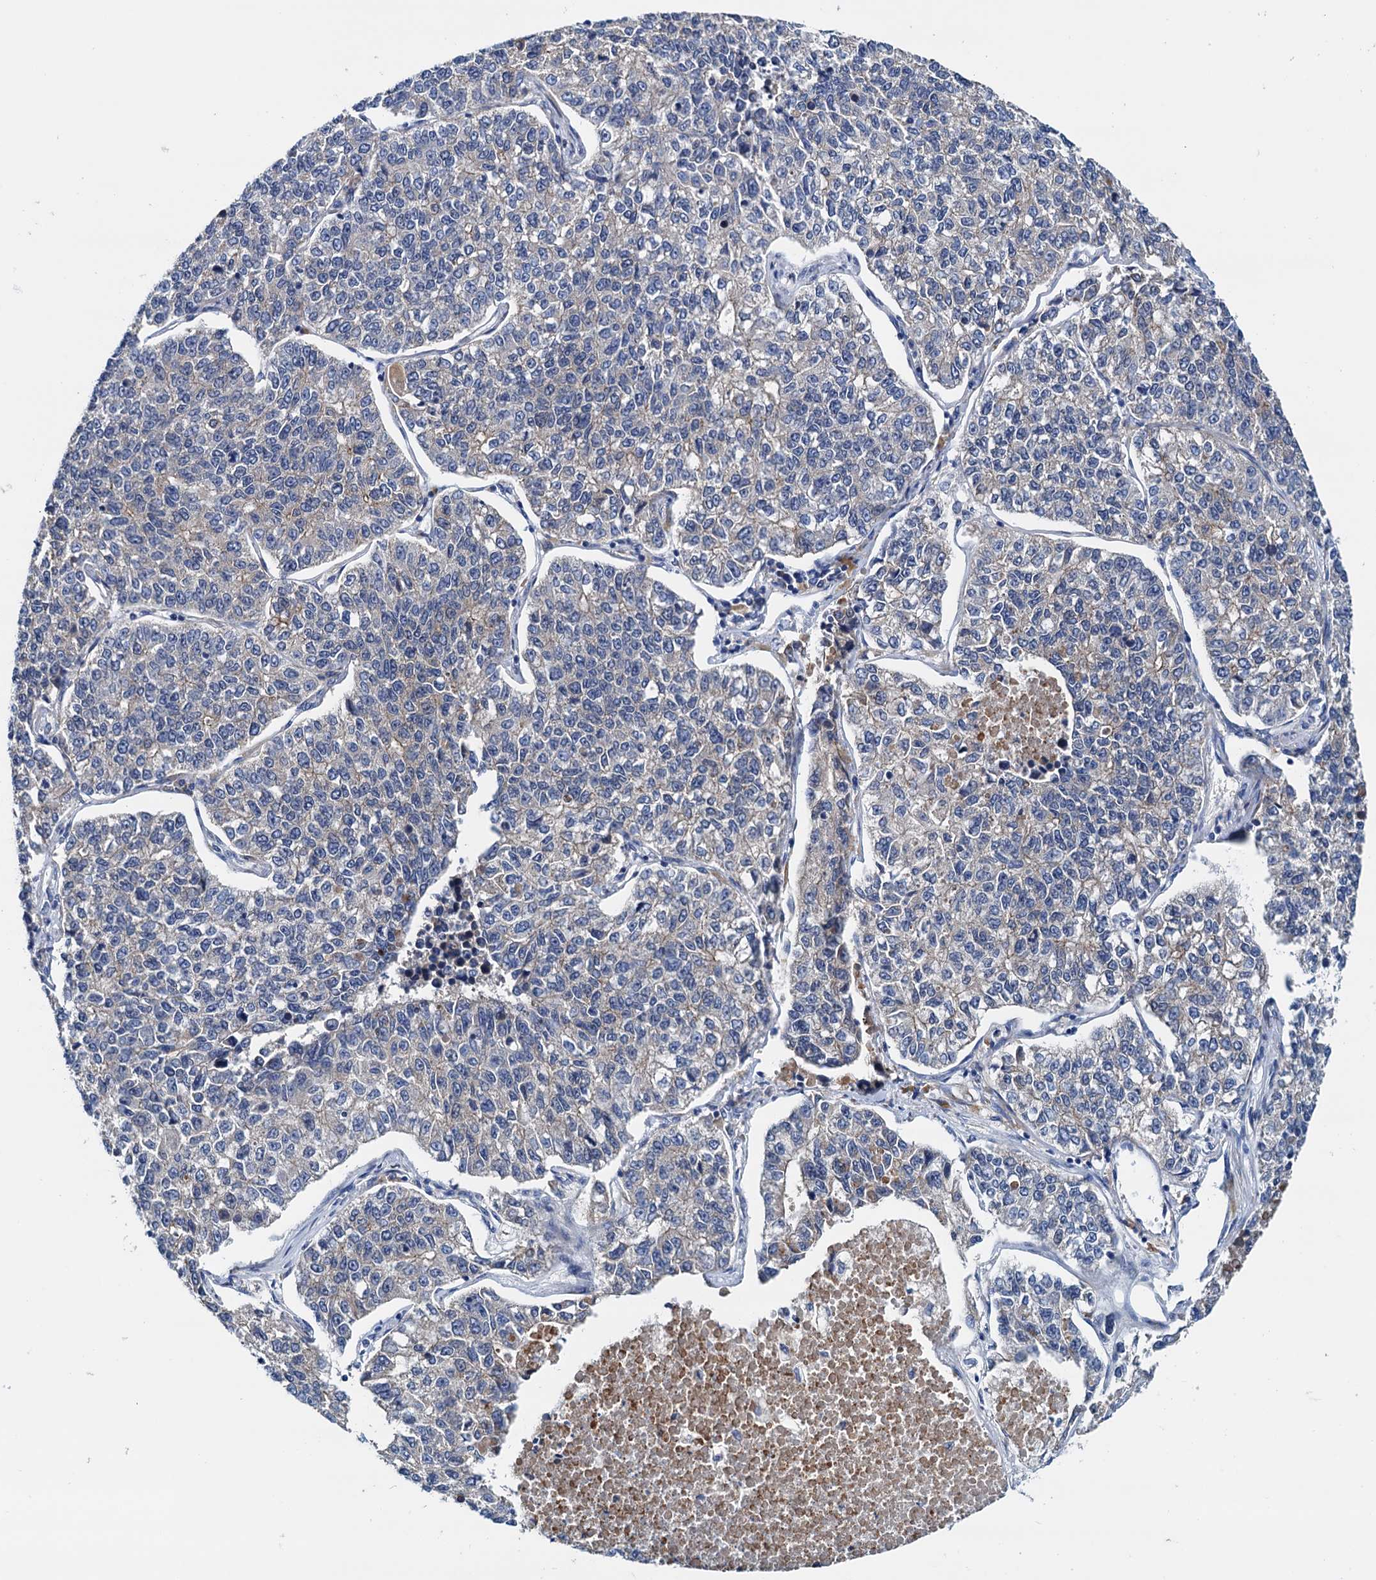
{"staining": {"intensity": "weak", "quantity": "25%-75%", "location": "cytoplasmic/membranous"}, "tissue": "lung cancer", "cell_type": "Tumor cells", "image_type": "cancer", "snomed": [{"axis": "morphology", "description": "Adenocarcinoma, NOS"}, {"axis": "topography", "description": "Lung"}], "caption": "Immunohistochemistry (IHC) (DAB (3,3'-diaminobenzidine)) staining of human adenocarcinoma (lung) reveals weak cytoplasmic/membranous protein positivity in approximately 25%-75% of tumor cells.", "gene": "RASSF9", "patient": {"sex": "male", "age": 49}}